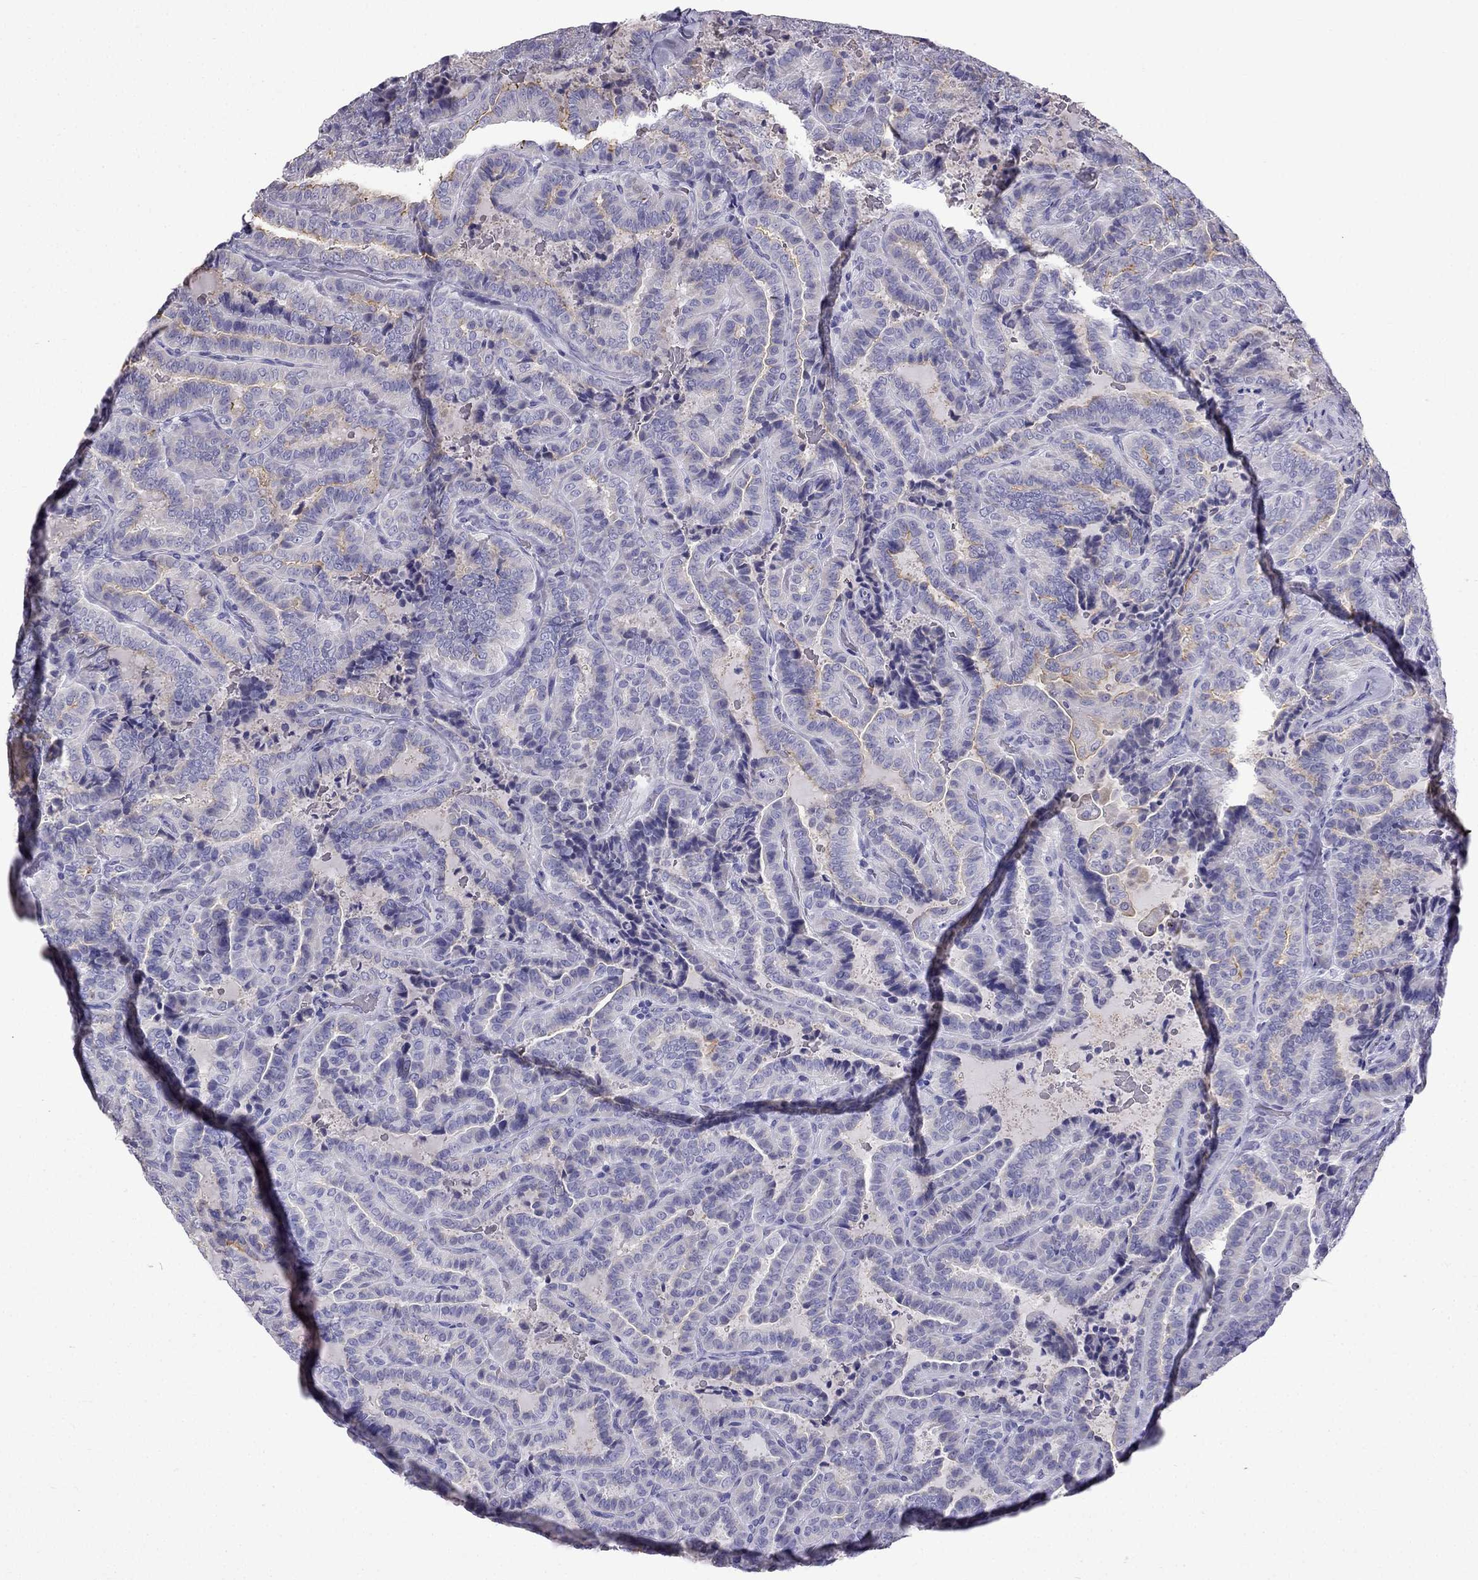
{"staining": {"intensity": "weak", "quantity": "<25%", "location": "cytoplasmic/membranous"}, "tissue": "thyroid cancer", "cell_type": "Tumor cells", "image_type": "cancer", "snomed": [{"axis": "morphology", "description": "Papillary adenocarcinoma, NOS"}, {"axis": "topography", "description": "Thyroid gland"}], "caption": "Thyroid cancer was stained to show a protein in brown. There is no significant staining in tumor cells. (DAB immunohistochemistry (IHC) with hematoxylin counter stain).", "gene": "GJA8", "patient": {"sex": "female", "age": 39}}